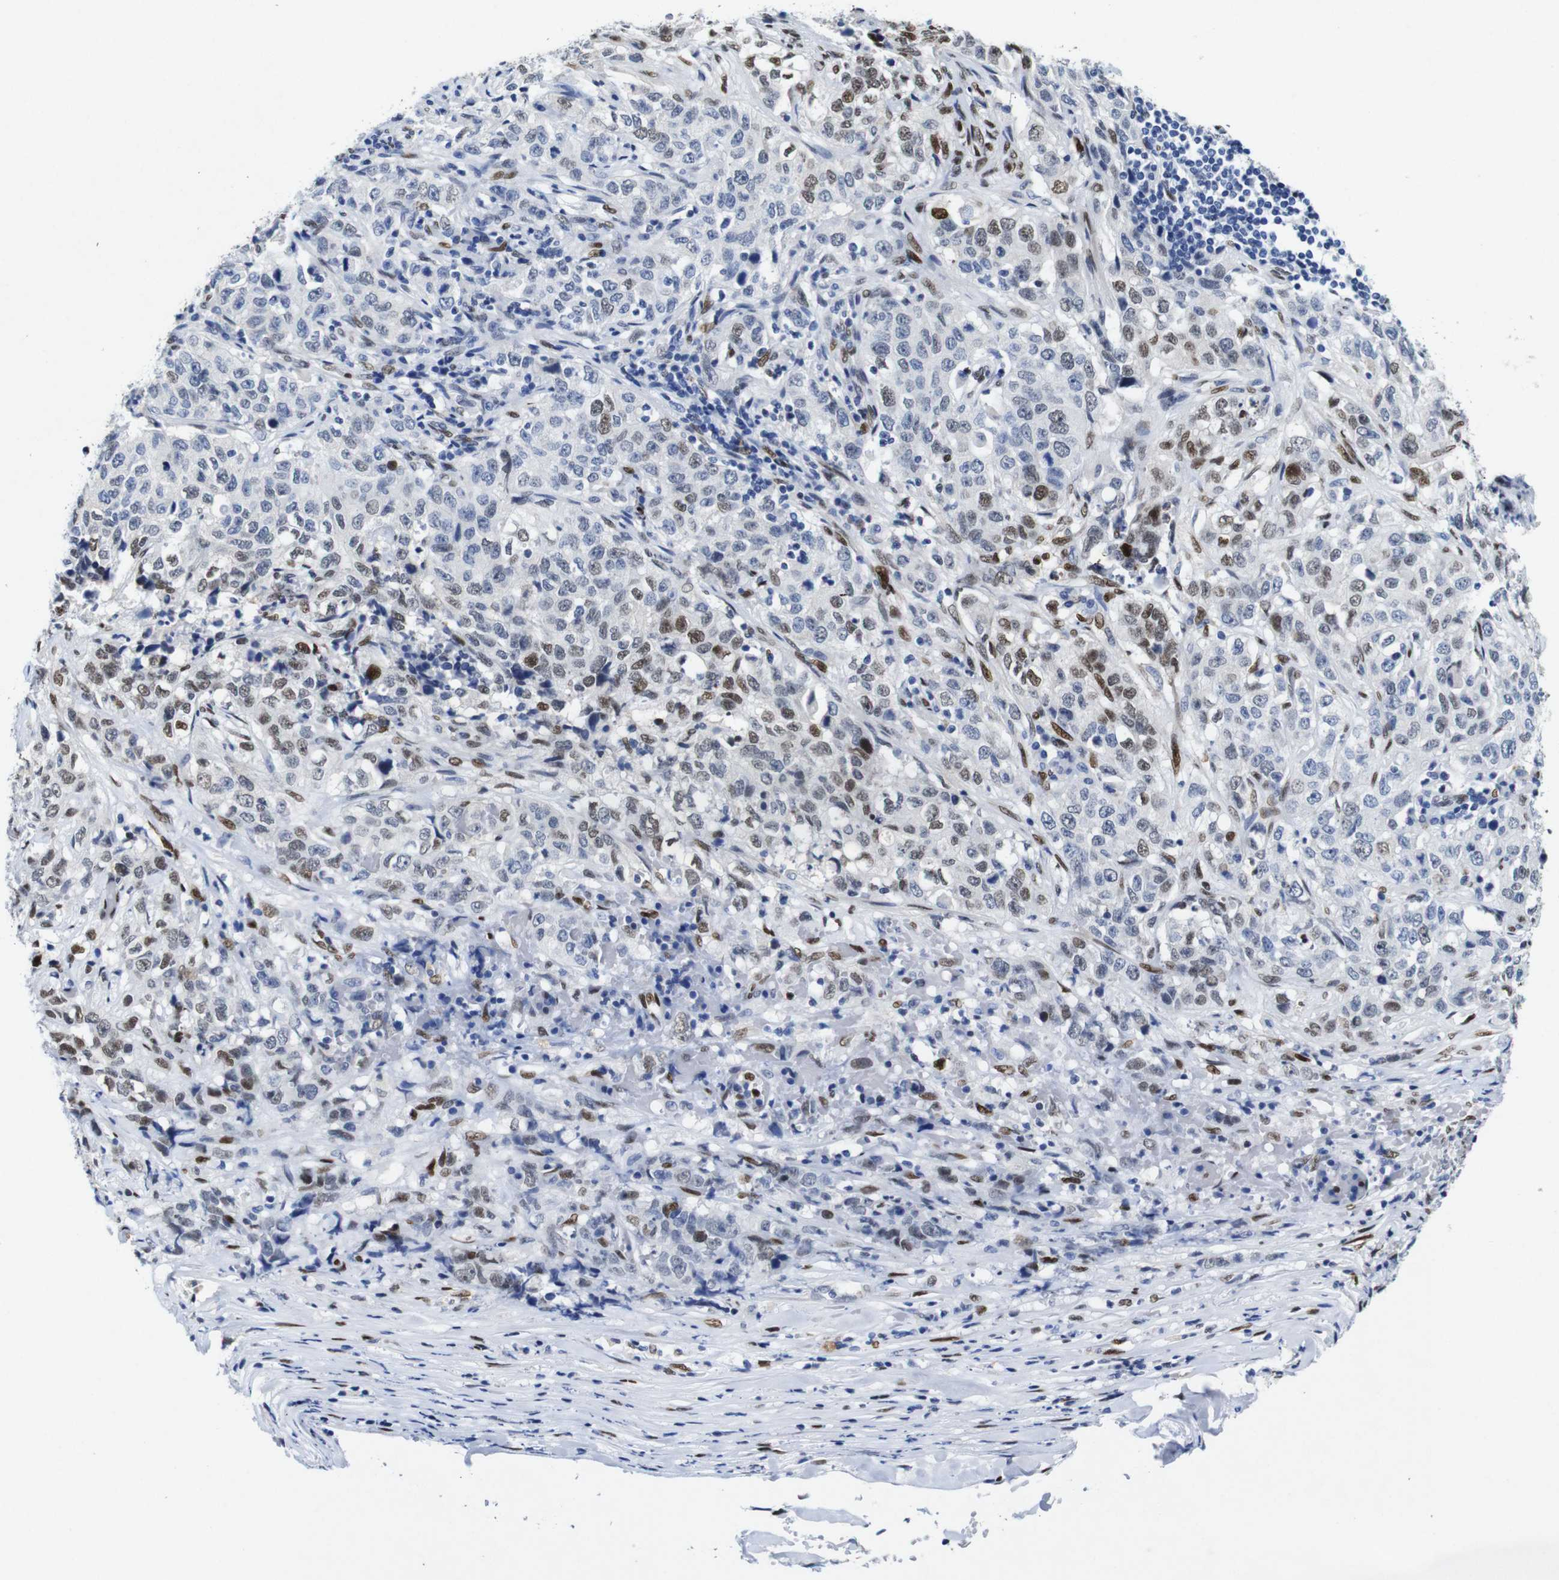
{"staining": {"intensity": "moderate", "quantity": "<25%", "location": "nuclear"}, "tissue": "stomach cancer", "cell_type": "Tumor cells", "image_type": "cancer", "snomed": [{"axis": "morphology", "description": "Adenocarcinoma, NOS"}, {"axis": "topography", "description": "Stomach"}], "caption": "Tumor cells demonstrate low levels of moderate nuclear staining in approximately <25% of cells in stomach cancer.", "gene": "FOSL2", "patient": {"sex": "male", "age": 48}}